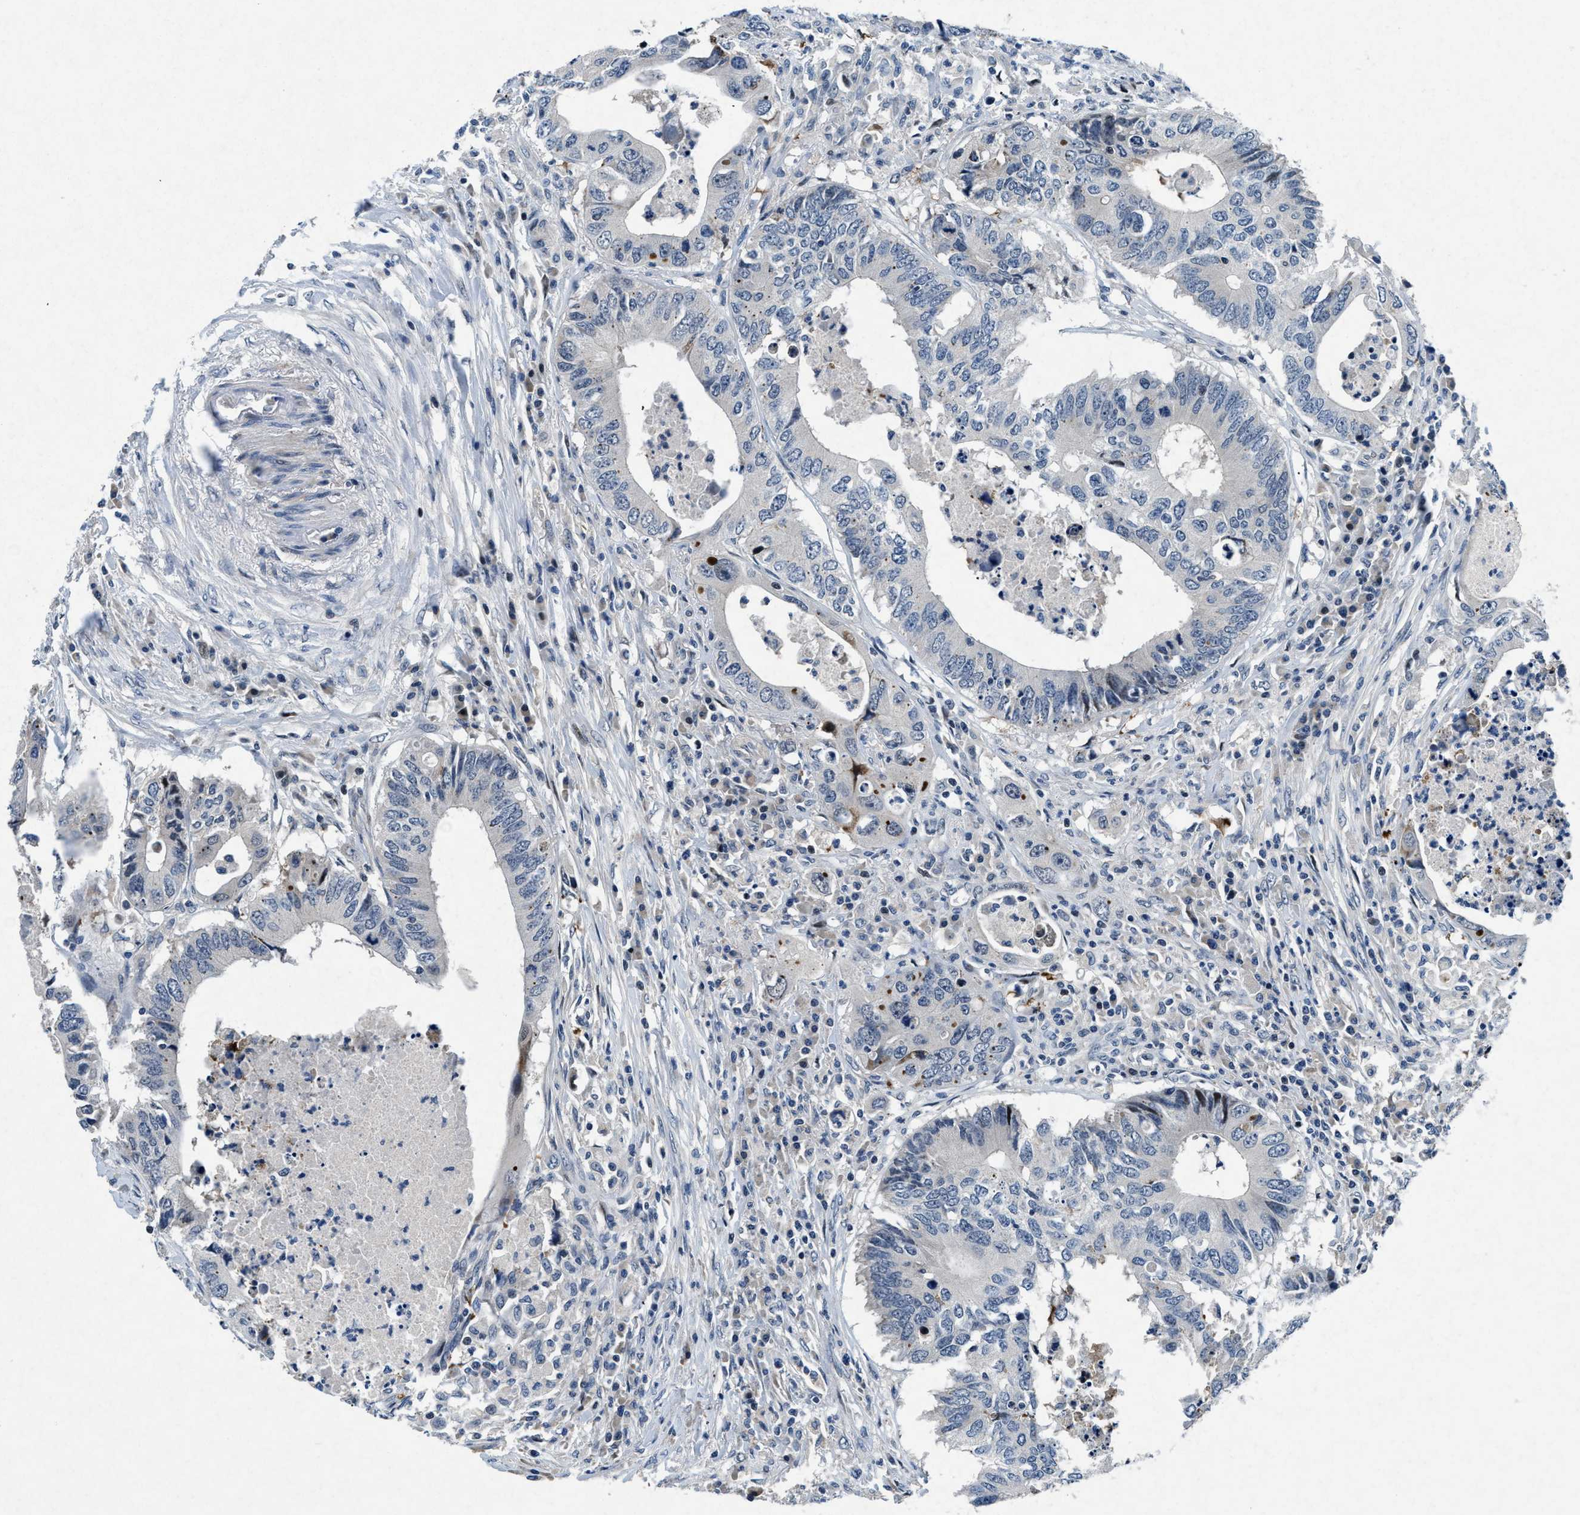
{"staining": {"intensity": "negative", "quantity": "none", "location": "none"}, "tissue": "colorectal cancer", "cell_type": "Tumor cells", "image_type": "cancer", "snomed": [{"axis": "morphology", "description": "Adenocarcinoma, NOS"}, {"axis": "topography", "description": "Colon"}], "caption": "Immunohistochemical staining of colorectal cancer shows no significant positivity in tumor cells.", "gene": "PHLDA1", "patient": {"sex": "male", "age": 71}}